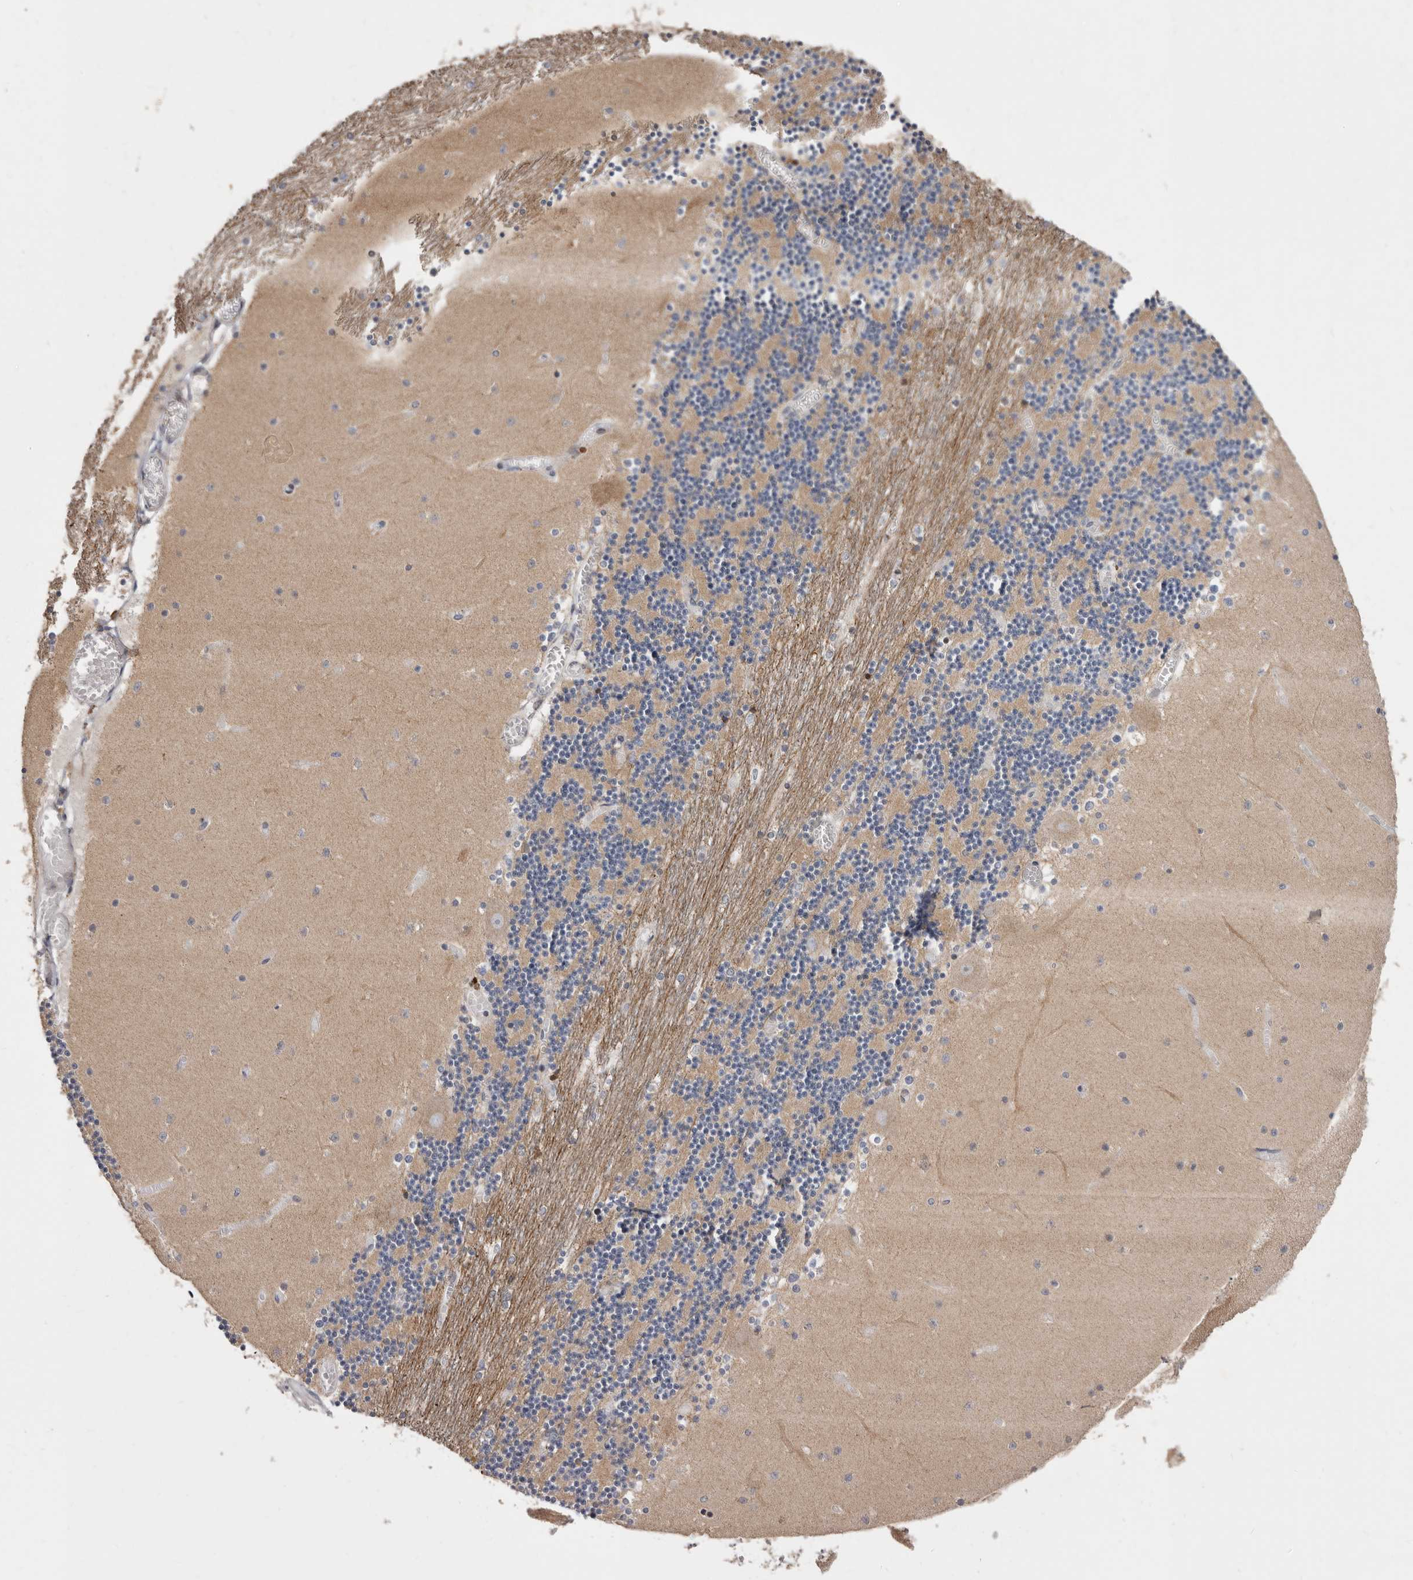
{"staining": {"intensity": "moderate", "quantity": "<25%", "location": "cytoplasmic/membranous"}, "tissue": "cerebellum", "cell_type": "Cells in granular layer", "image_type": "normal", "snomed": [{"axis": "morphology", "description": "Normal tissue, NOS"}, {"axis": "topography", "description": "Cerebellum"}], "caption": "The image displays a brown stain indicating the presence of a protein in the cytoplasmic/membranous of cells in granular layer in cerebellum.", "gene": "TIMM17B", "patient": {"sex": "female", "age": 28}}